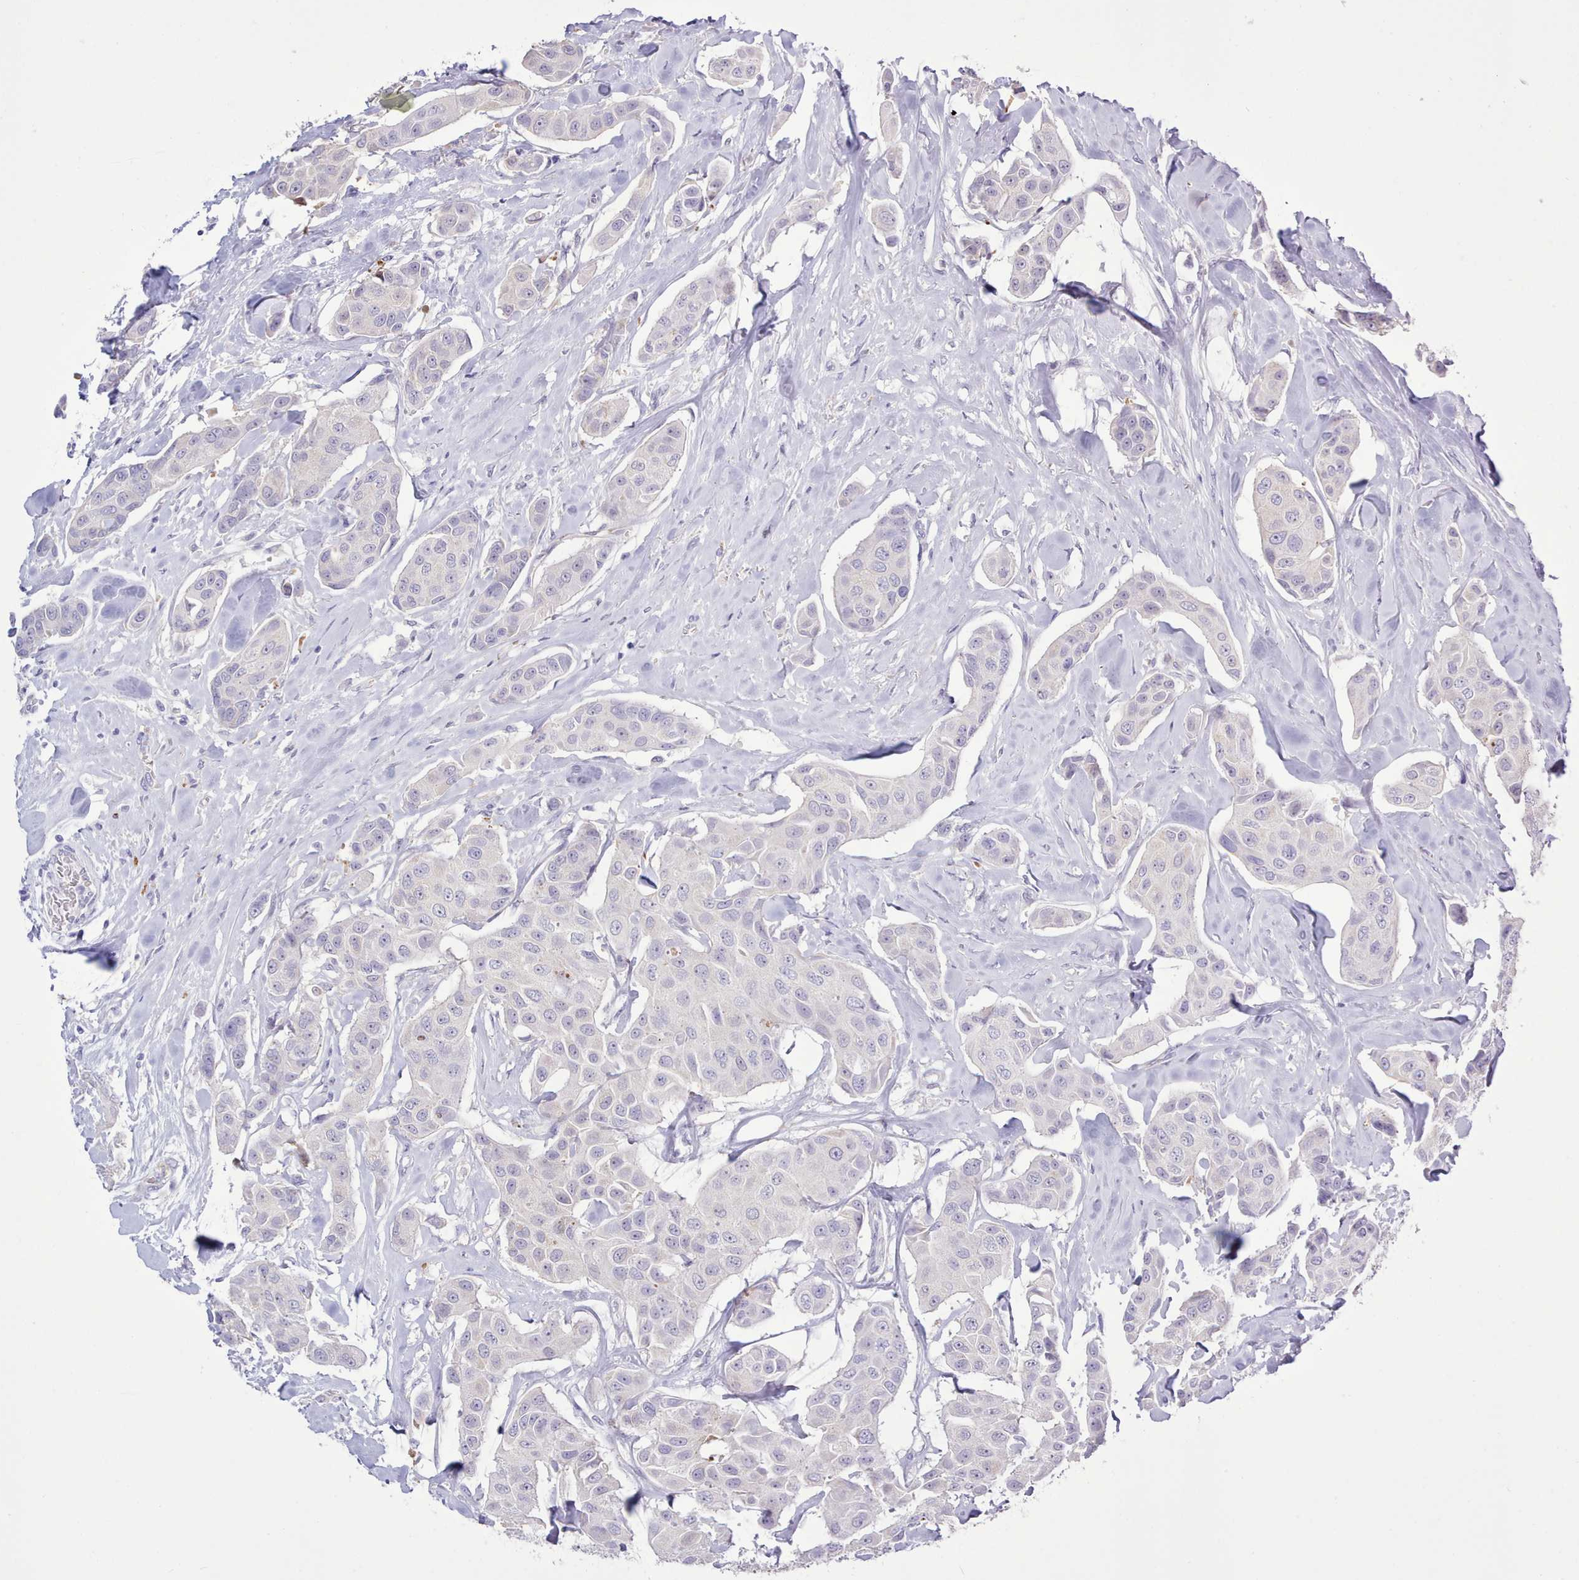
{"staining": {"intensity": "negative", "quantity": "none", "location": "none"}, "tissue": "breast cancer", "cell_type": "Tumor cells", "image_type": "cancer", "snomed": [{"axis": "morphology", "description": "Duct carcinoma"}, {"axis": "topography", "description": "Breast"}, {"axis": "topography", "description": "Lymph node"}], "caption": "This is an immunohistochemistry (IHC) photomicrograph of breast cancer. There is no positivity in tumor cells.", "gene": "SRD5A1", "patient": {"sex": "female", "age": 80}}